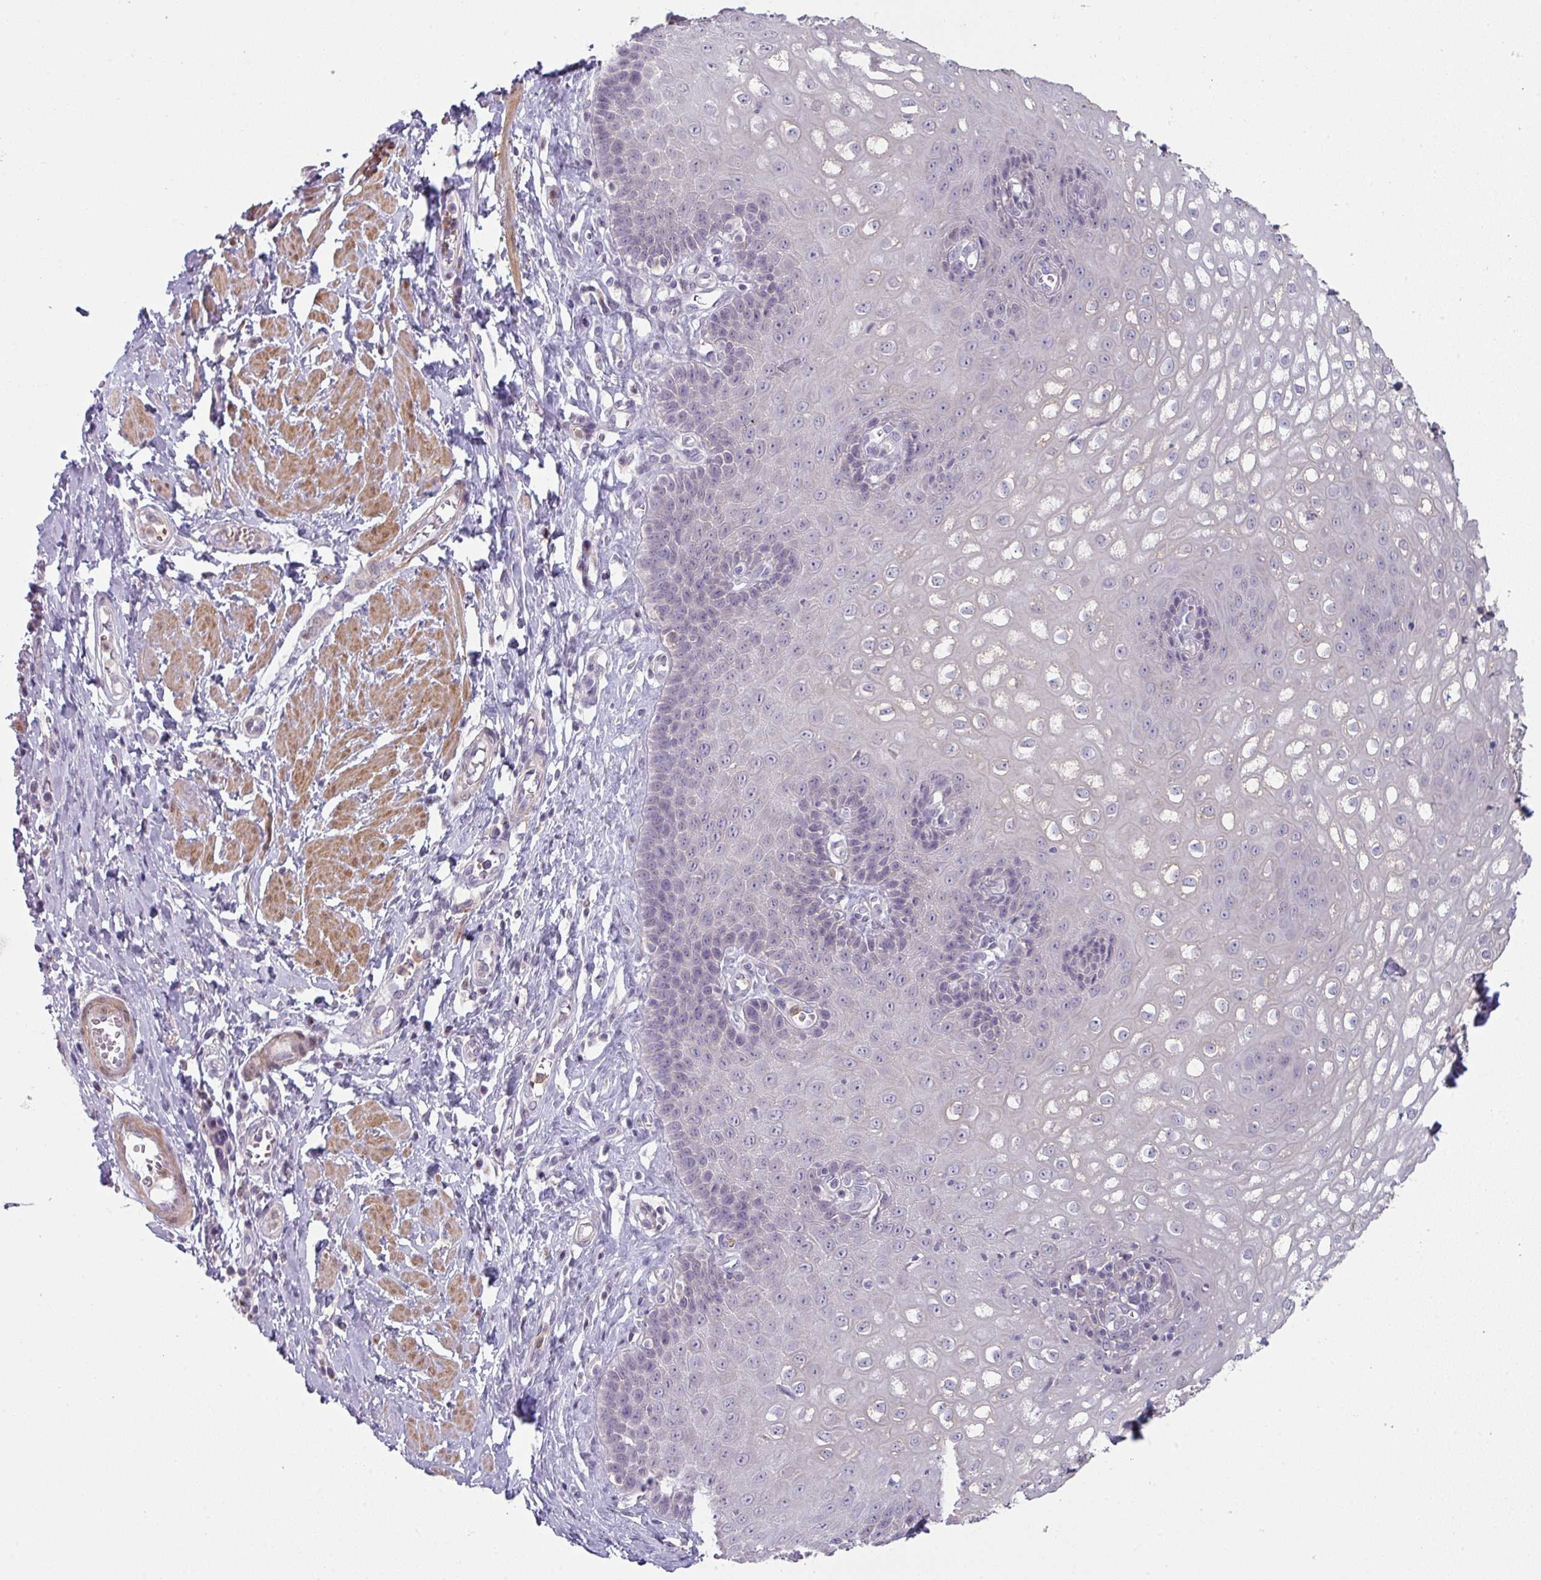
{"staining": {"intensity": "negative", "quantity": "none", "location": "none"}, "tissue": "esophagus", "cell_type": "Squamous epithelial cells", "image_type": "normal", "snomed": [{"axis": "morphology", "description": "Normal tissue, NOS"}, {"axis": "topography", "description": "Esophagus"}], "caption": "A high-resolution image shows IHC staining of normal esophagus, which reveals no significant positivity in squamous epithelial cells. The staining was performed using DAB (3,3'-diaminobenzidine) to visualize the protein expression in brown, while the nuclei were stained in blue with hematoxylin (Magnification: 20x).", "gene": "MAGEC3", "patient": {"sex": "male", "age": 67}}